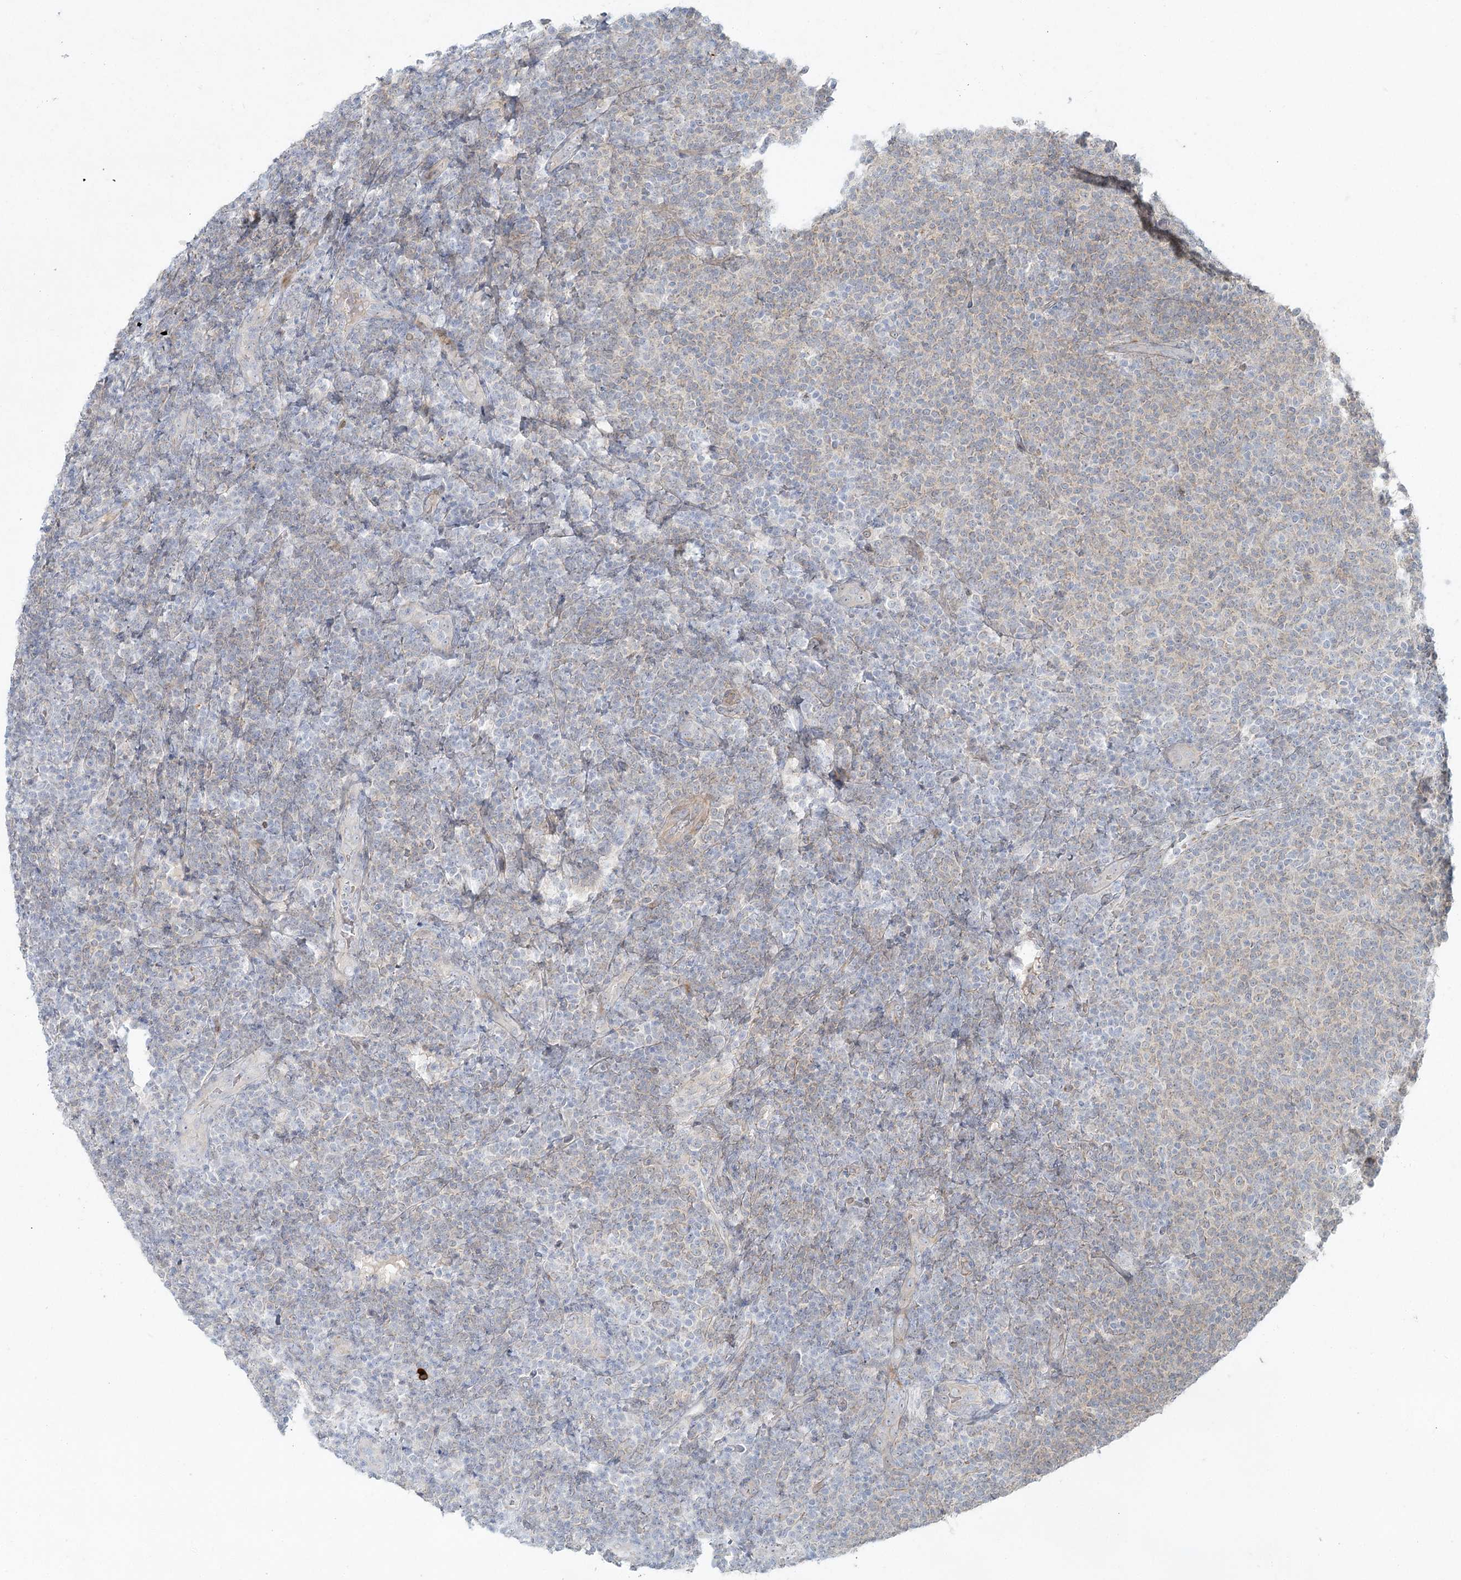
{"staining": {"intensity": "negative", "quantity": "none", "location": "none"}, "tissue": "lymphoma", "cell_type": "Tumor cells", "image_type": "cancer", "snomed": [{"axis": "morphology", "description": "Malignant lymphoma, non-Hodgkin's type, Low grade"}, {"axis": "topography", "description": "Lymph node"}], "caption": "This is an immunohistochemistry histopathology image of low-grade malignant lymphoma, non-Hodgkin's type. There is no expression in tumor cells.", "gene": "LRP2BP", "patient": {"sex": "male", "age": 66}}